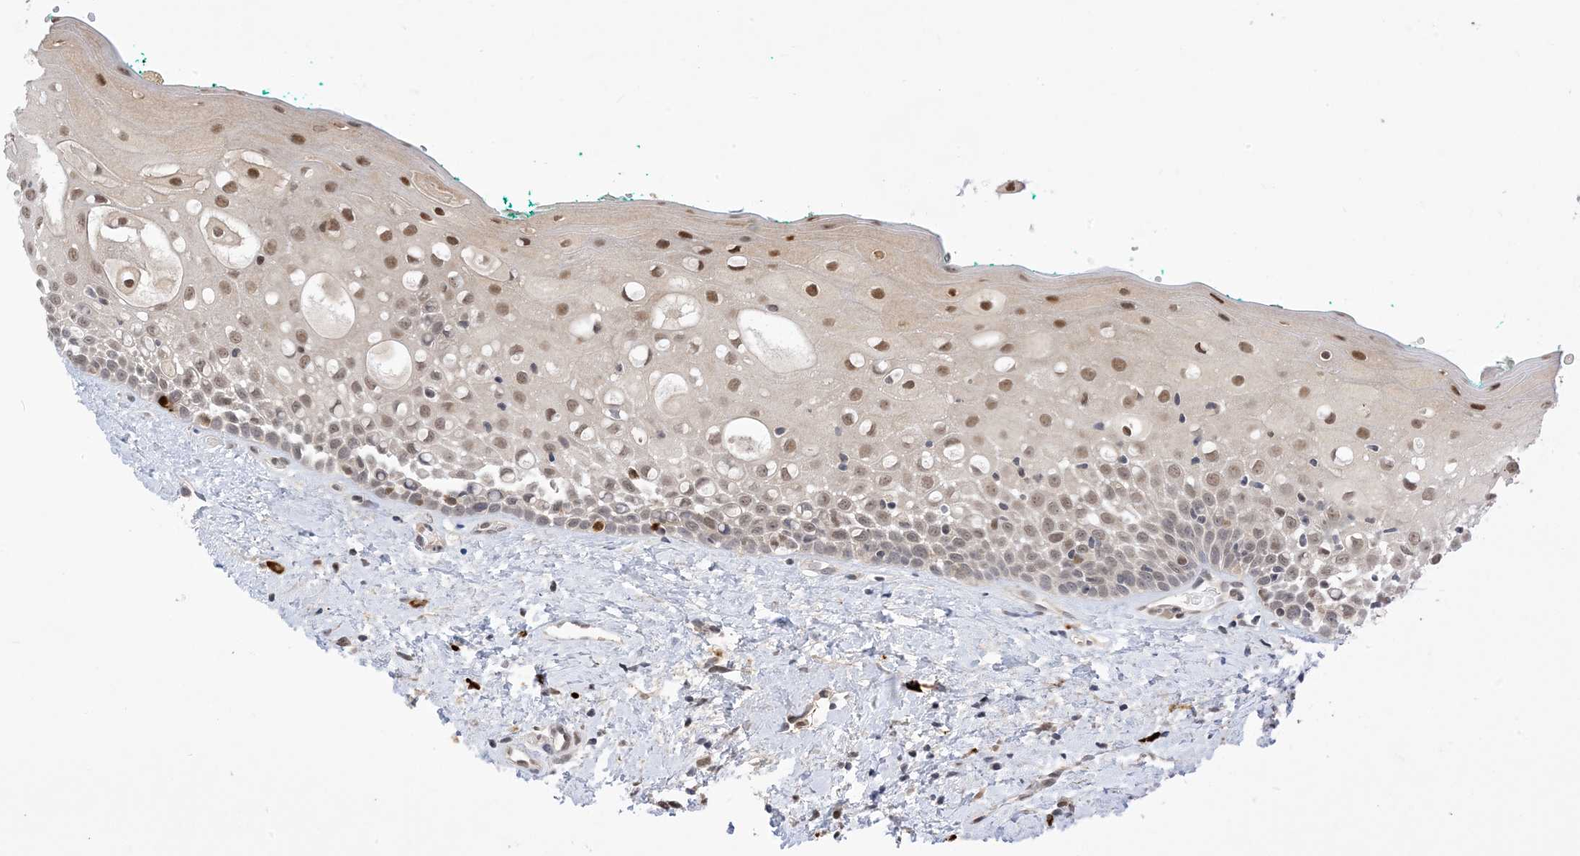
{"staining": {"intensity": "moderate", "quantity": "<25%", "location": "nuclear"}, "tissue": "oral mucosa", "cell_type": "Squamous epithelial cells", "image_type": "normal", "snomed": [{"axis": "morphology", "description": "Normal tissue, NOS"}, {"axis": "topography", "description": "Oral tissue"}], "caption": "Moderate nuclear protein expression is present in approximately <25% of squamous epithelial cells in oral mucosa.", "gene": "RANBP9", "patient": {"sex": "female", "age": 70}}